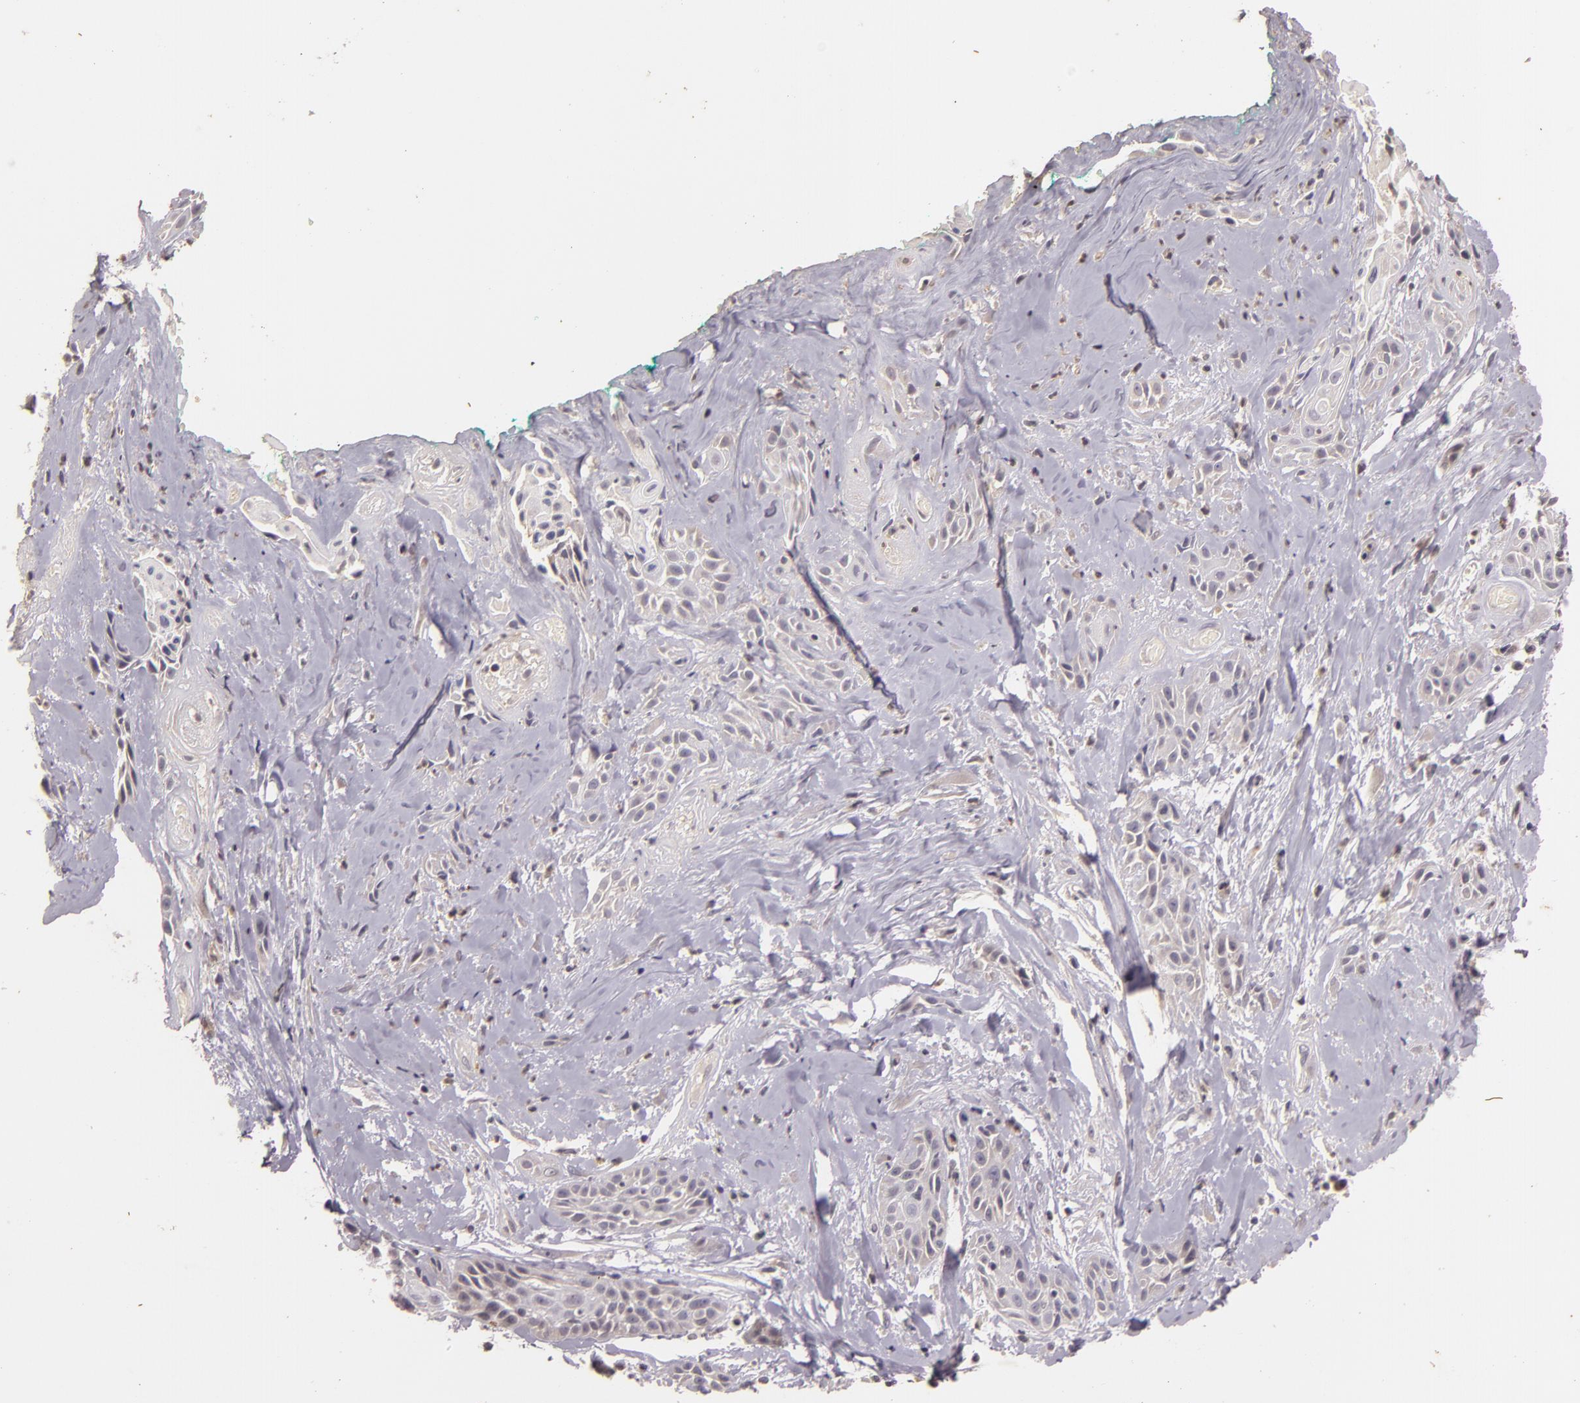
{"staining": {"intensity": "negative", "quantity": "none", "location": "none"}, "tissue": "skin cancer", "cell_type": "Tumor cells", "image_type": "cancer", "snomed": [{"axis": "morphology", "description": "Squamous cell carcinoma, NOS"}, {"axis": "topography", "description": "Skin"}, {"axis": "topography", "description": "Anal"}], "caption": "Tumor cells show no significant expression in skin cancer (squamous cell carcinoma).", "gene": "TFF1", "patient": {"sex": "male", "age": 64}}